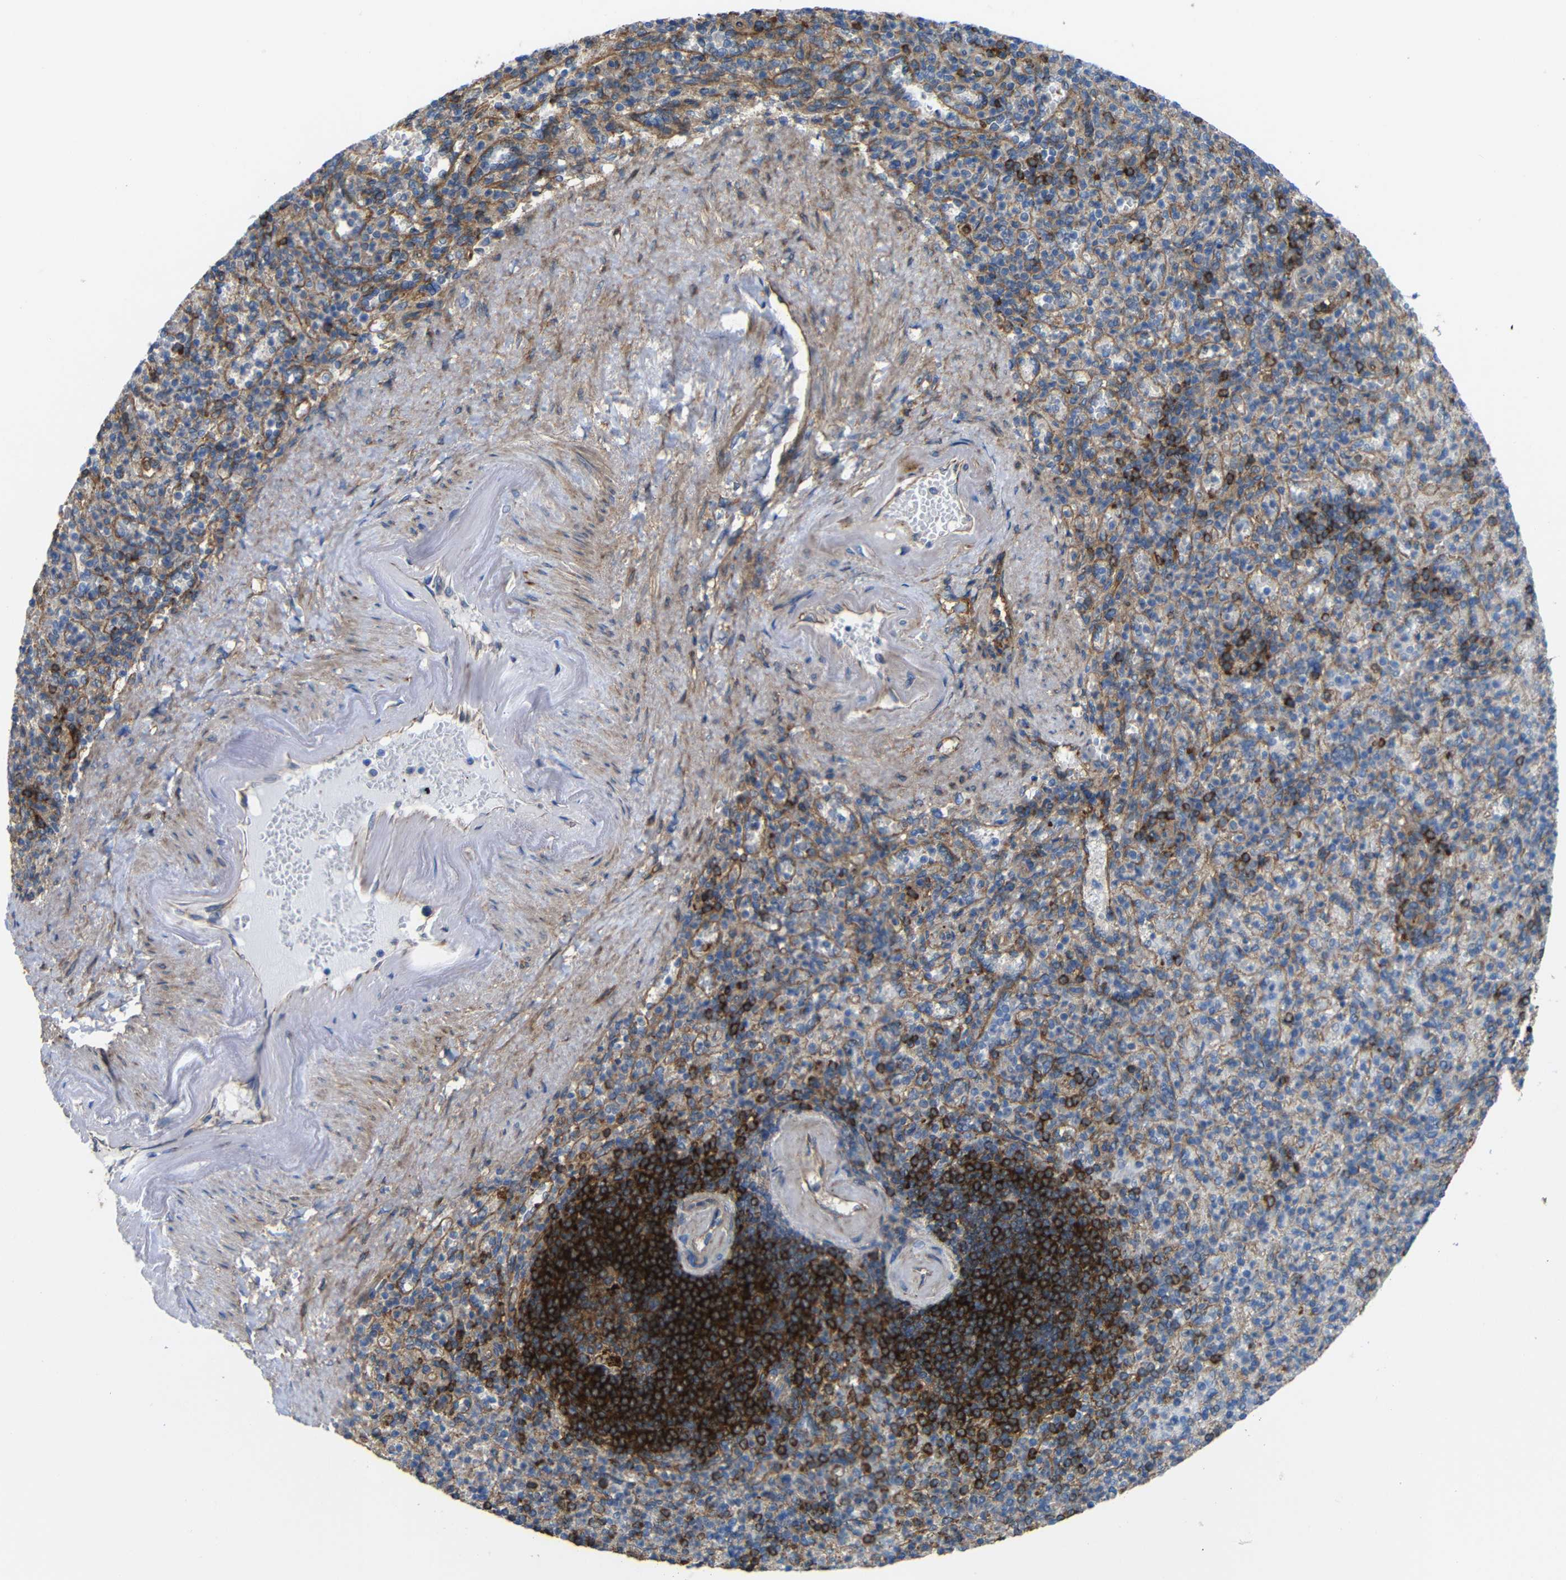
{"staining": {"intensity": "moderate", "quantity": ">75%", "location": "cytoplasmic/membranous"}, "tissue": "spleen", "cell_type": "Cells in red pulp", "image_type": "normal", "snomed": [{"axis": "morphology", "description": "Normal tissue, NOS"}, {"axis": "topography", "description": "Spleen"}], "caption": "Immunohistochemistry (DAB (3,3'-diaminobenzidine)) staining of benign human spleen reveals moderate cytoplasmic/membranous protein positivity in approximately >75% of cells in red pulp.", "gene": "SYPL1", "patient": {"sex": "female", "age": 74}}